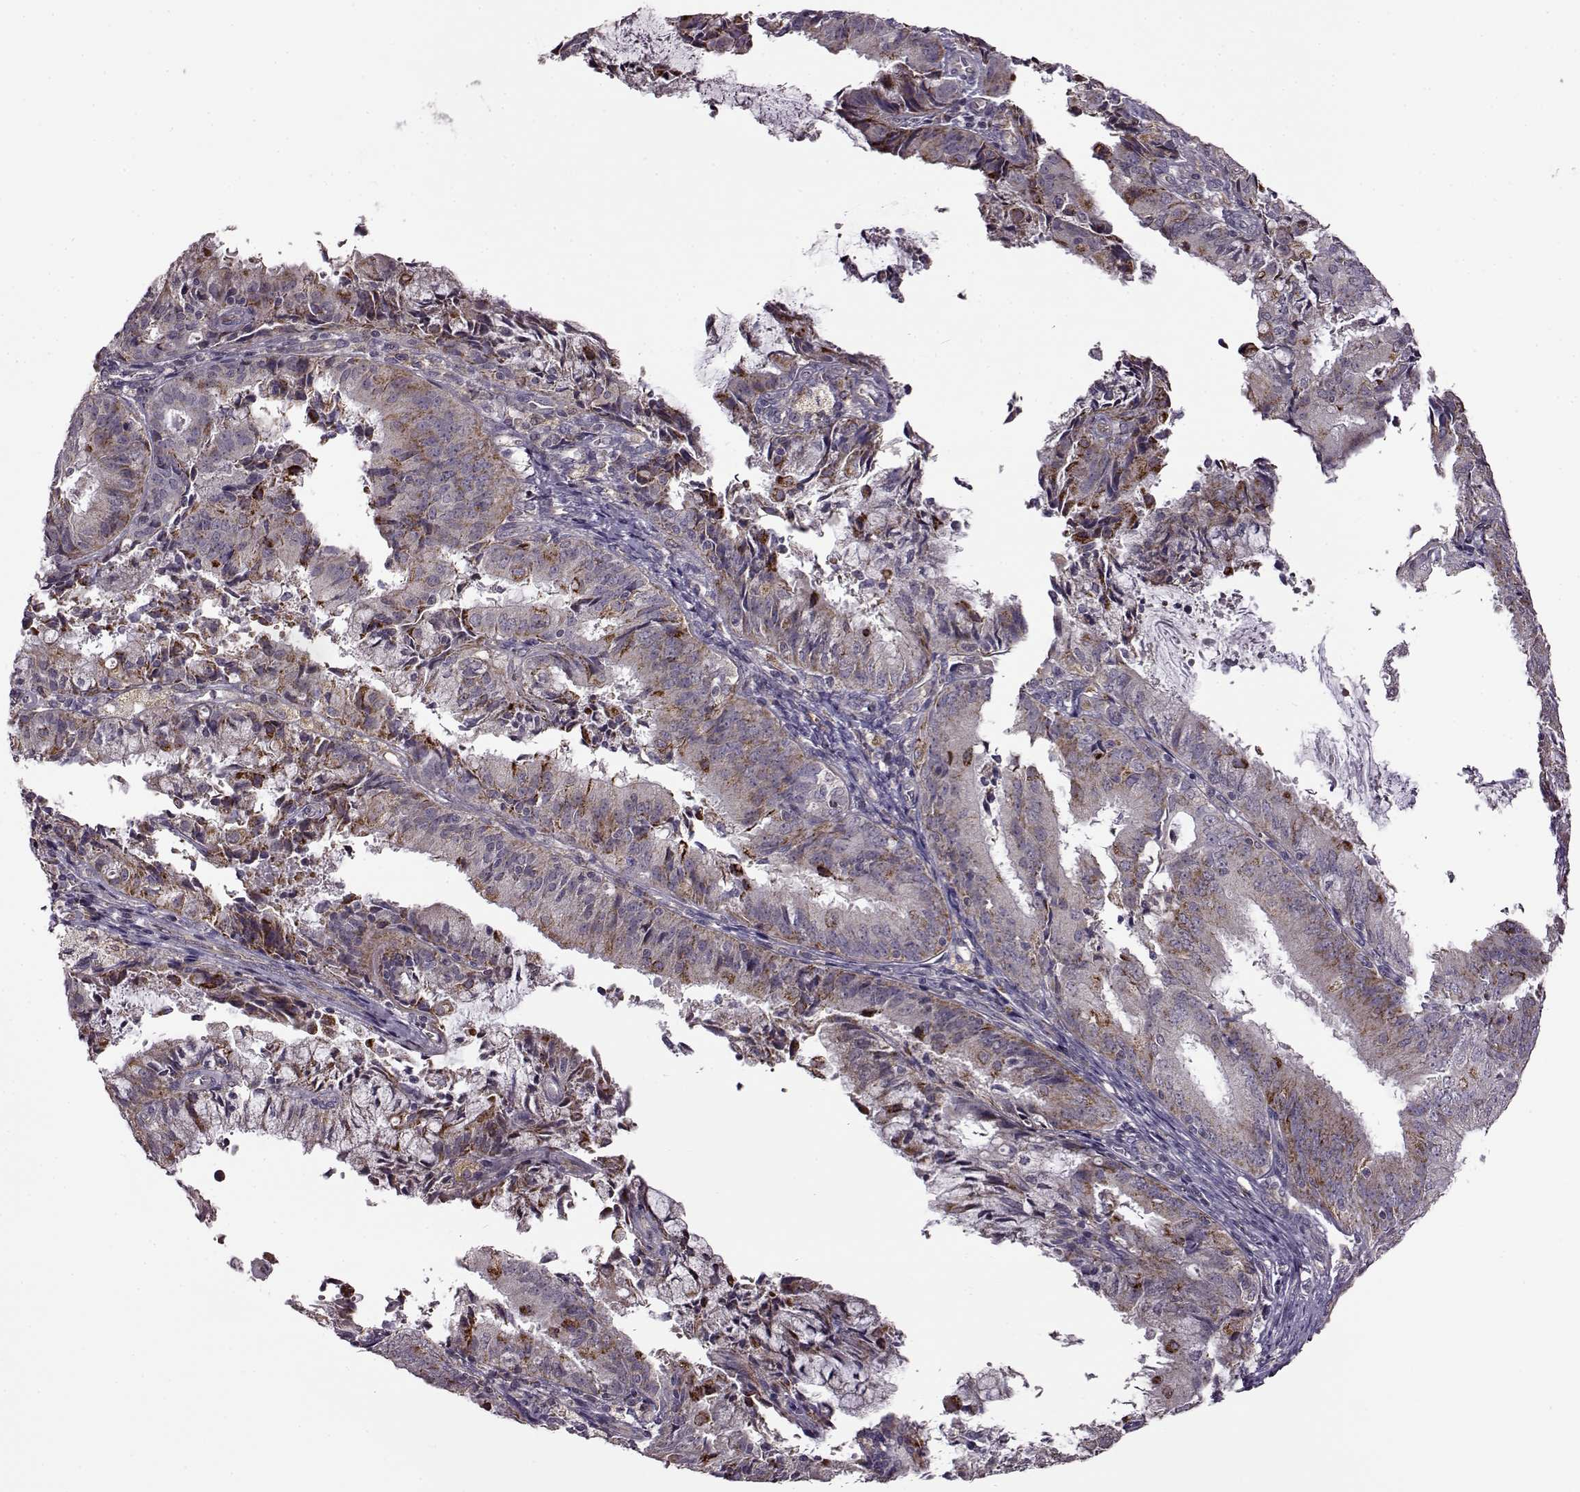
{"staining": {"intensity": "moderate", "quantity": "<25%", "location": "cytoplasmic/membranous"}, "tissue": "endometrial cancer", "cell_type": "Tumor cells", "image_type": "cancer", "snomed": [{"axis": "morphology", "description": "Adenocarcinoma, NOS"}, {"axis": "topography", "description": "Endometrium"}], "caption": "The image demonstrates a brown stain indicating the presence of a protein in the cytoplasmic/membranous of tumor cells in endometrial adenocarcinoma.", "gene": "MTSS1", "patient": {"sex": "female", "age": 57}}